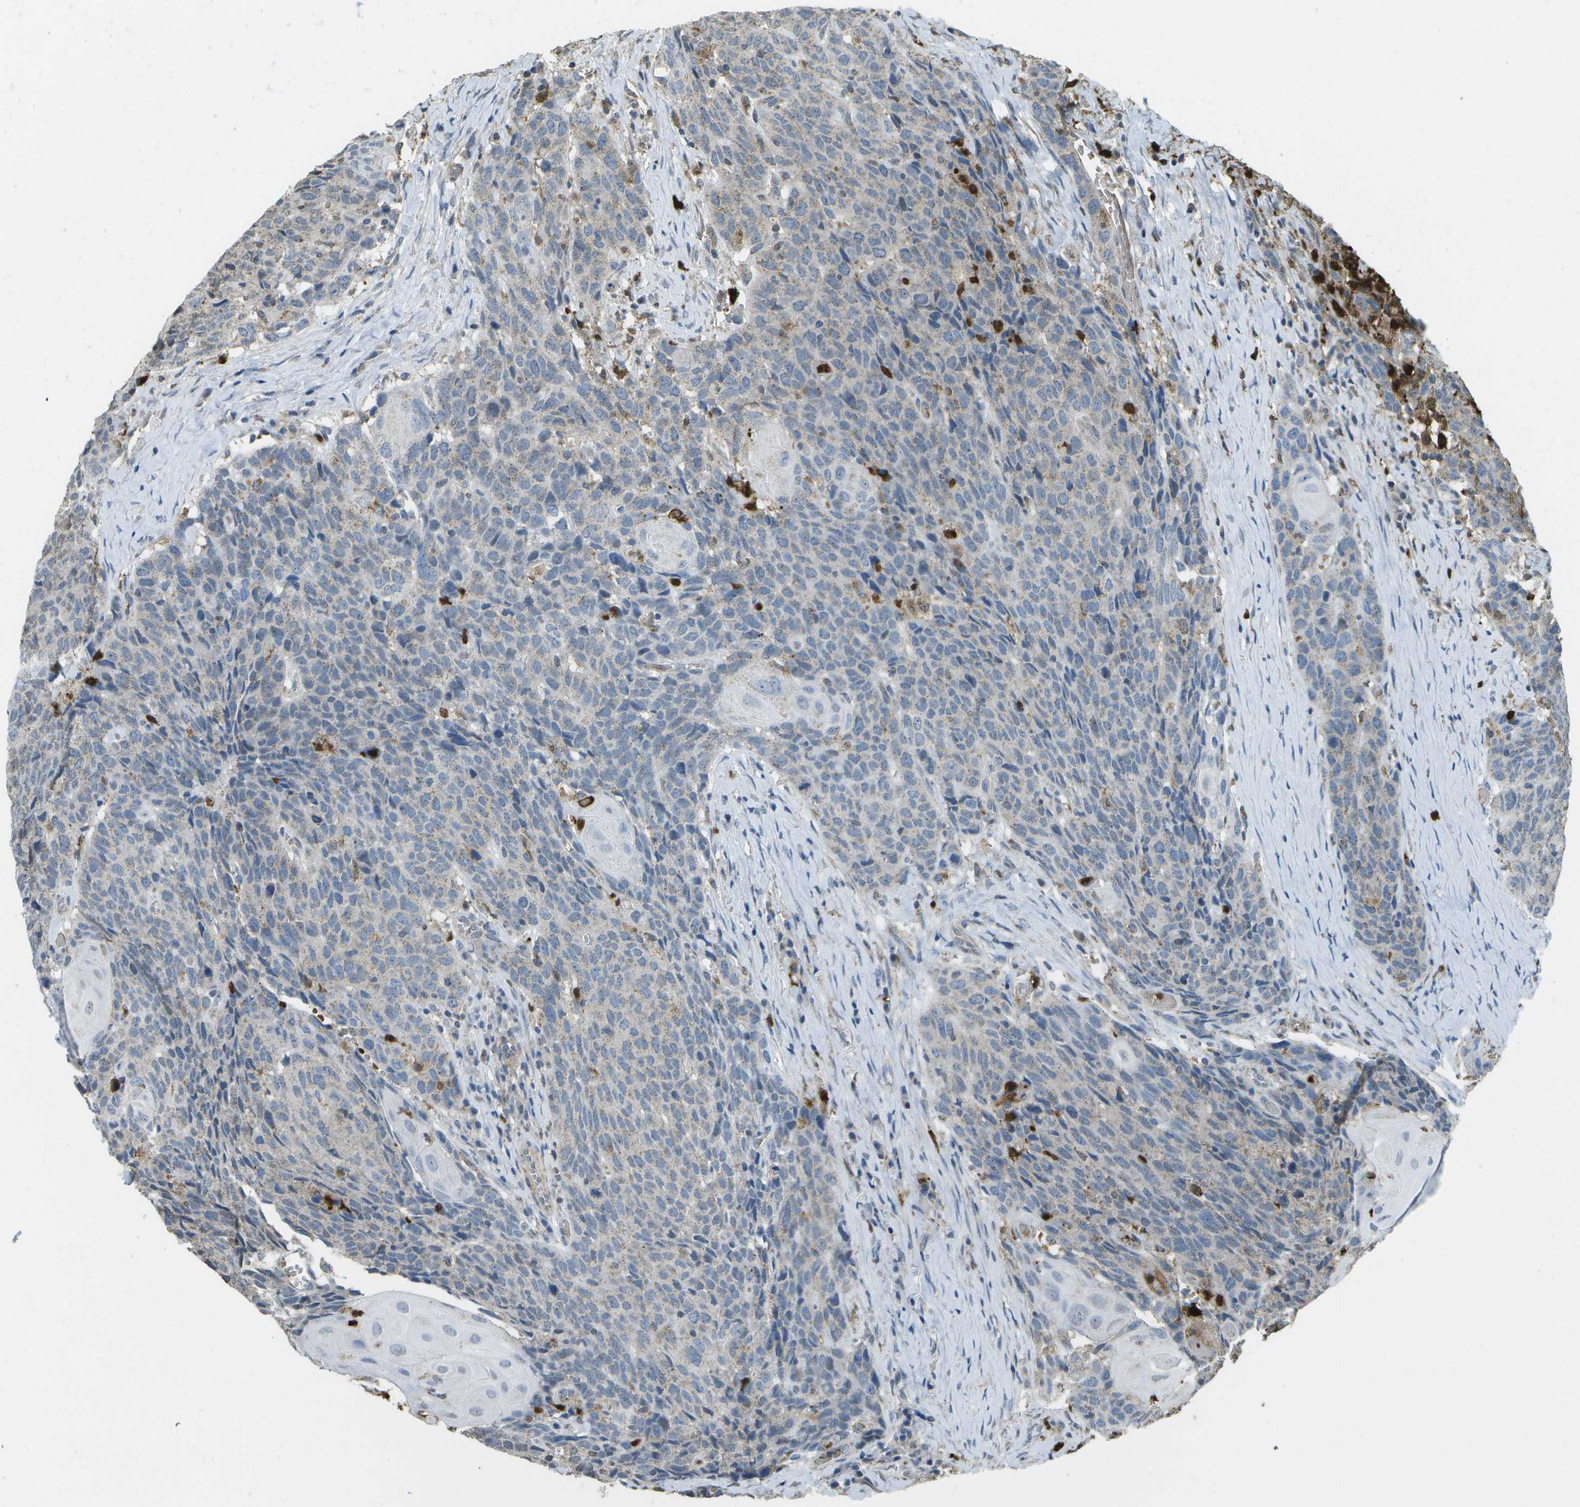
{"staining": {"intensity": "negative", "quantity": "none", "location": "none"}, "tissue": "head and neck cancer", "cell_type": "Tumor cells", "image_type": "cancer", "snomed": [{"axis": "morphology", "description": "Squamous cell carcinoma, NOS"}, {"axis": "topography", "description": "Head-Neck"}], "caption": "Micrograph shows no significant protein positivity in tumor cells of head and neck cancer (squamous cell carcinoma).", "gene": "CACHD1", "patient": {"sex": "male", "age": 66}}